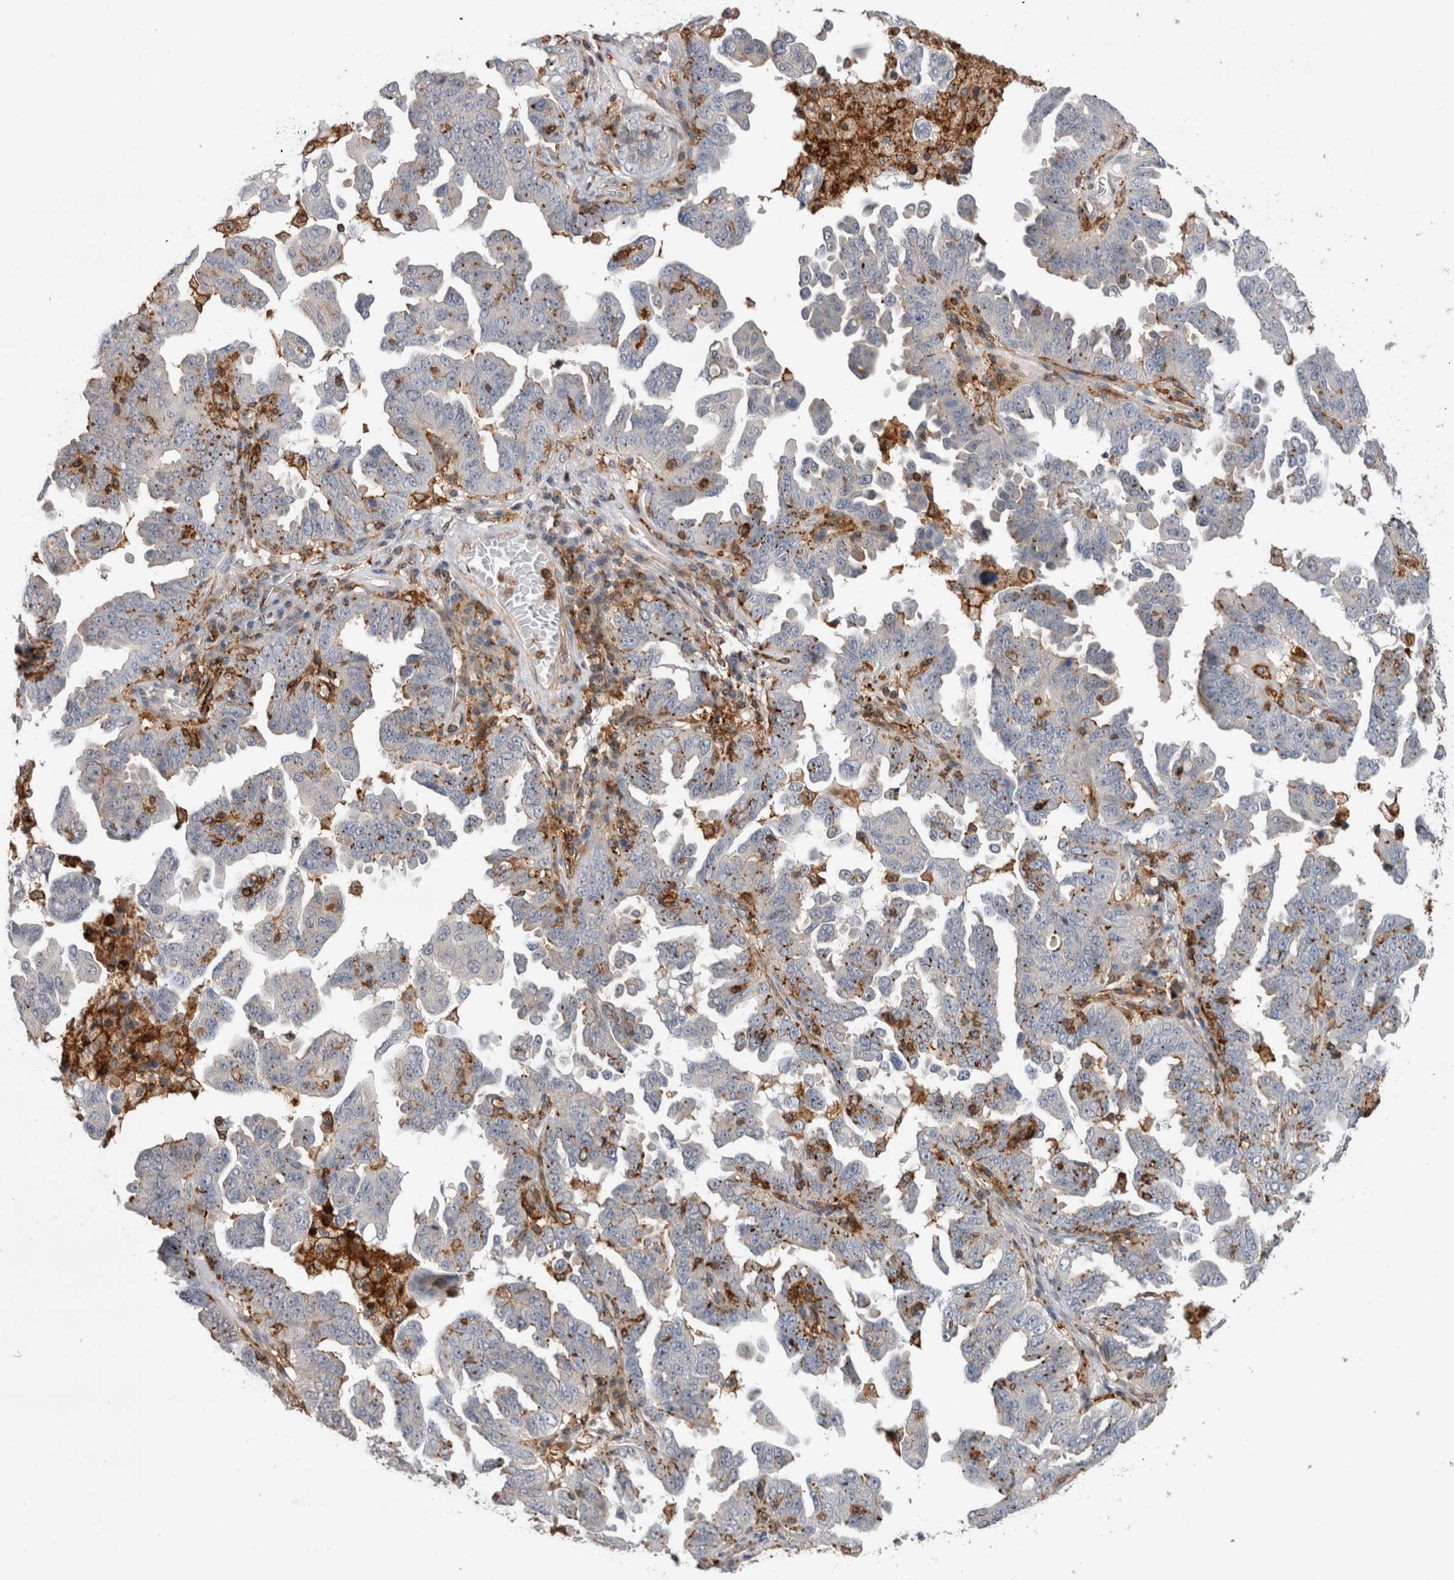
{"staining": {"intensity": "moderate", "quantity": "<25%", "location": "cytoplasmic/membranous"}, "tissue": "ovarian cancer", "cell_type": "Tumor cells", "image_type": "cancer", "snomed": [{"axis": "morphology", "description": "Carcinoma, endometroid"}, {"axis": "topography", "description": "Ovary"}], "caption": "This is an image of IHC staining of ovarian cancer, which shows moderate positivity in the cytoplasmic/membranous of tumor cells.", "gene": "CCDC88B", "patient": {"sex": "female", "age": 62}}